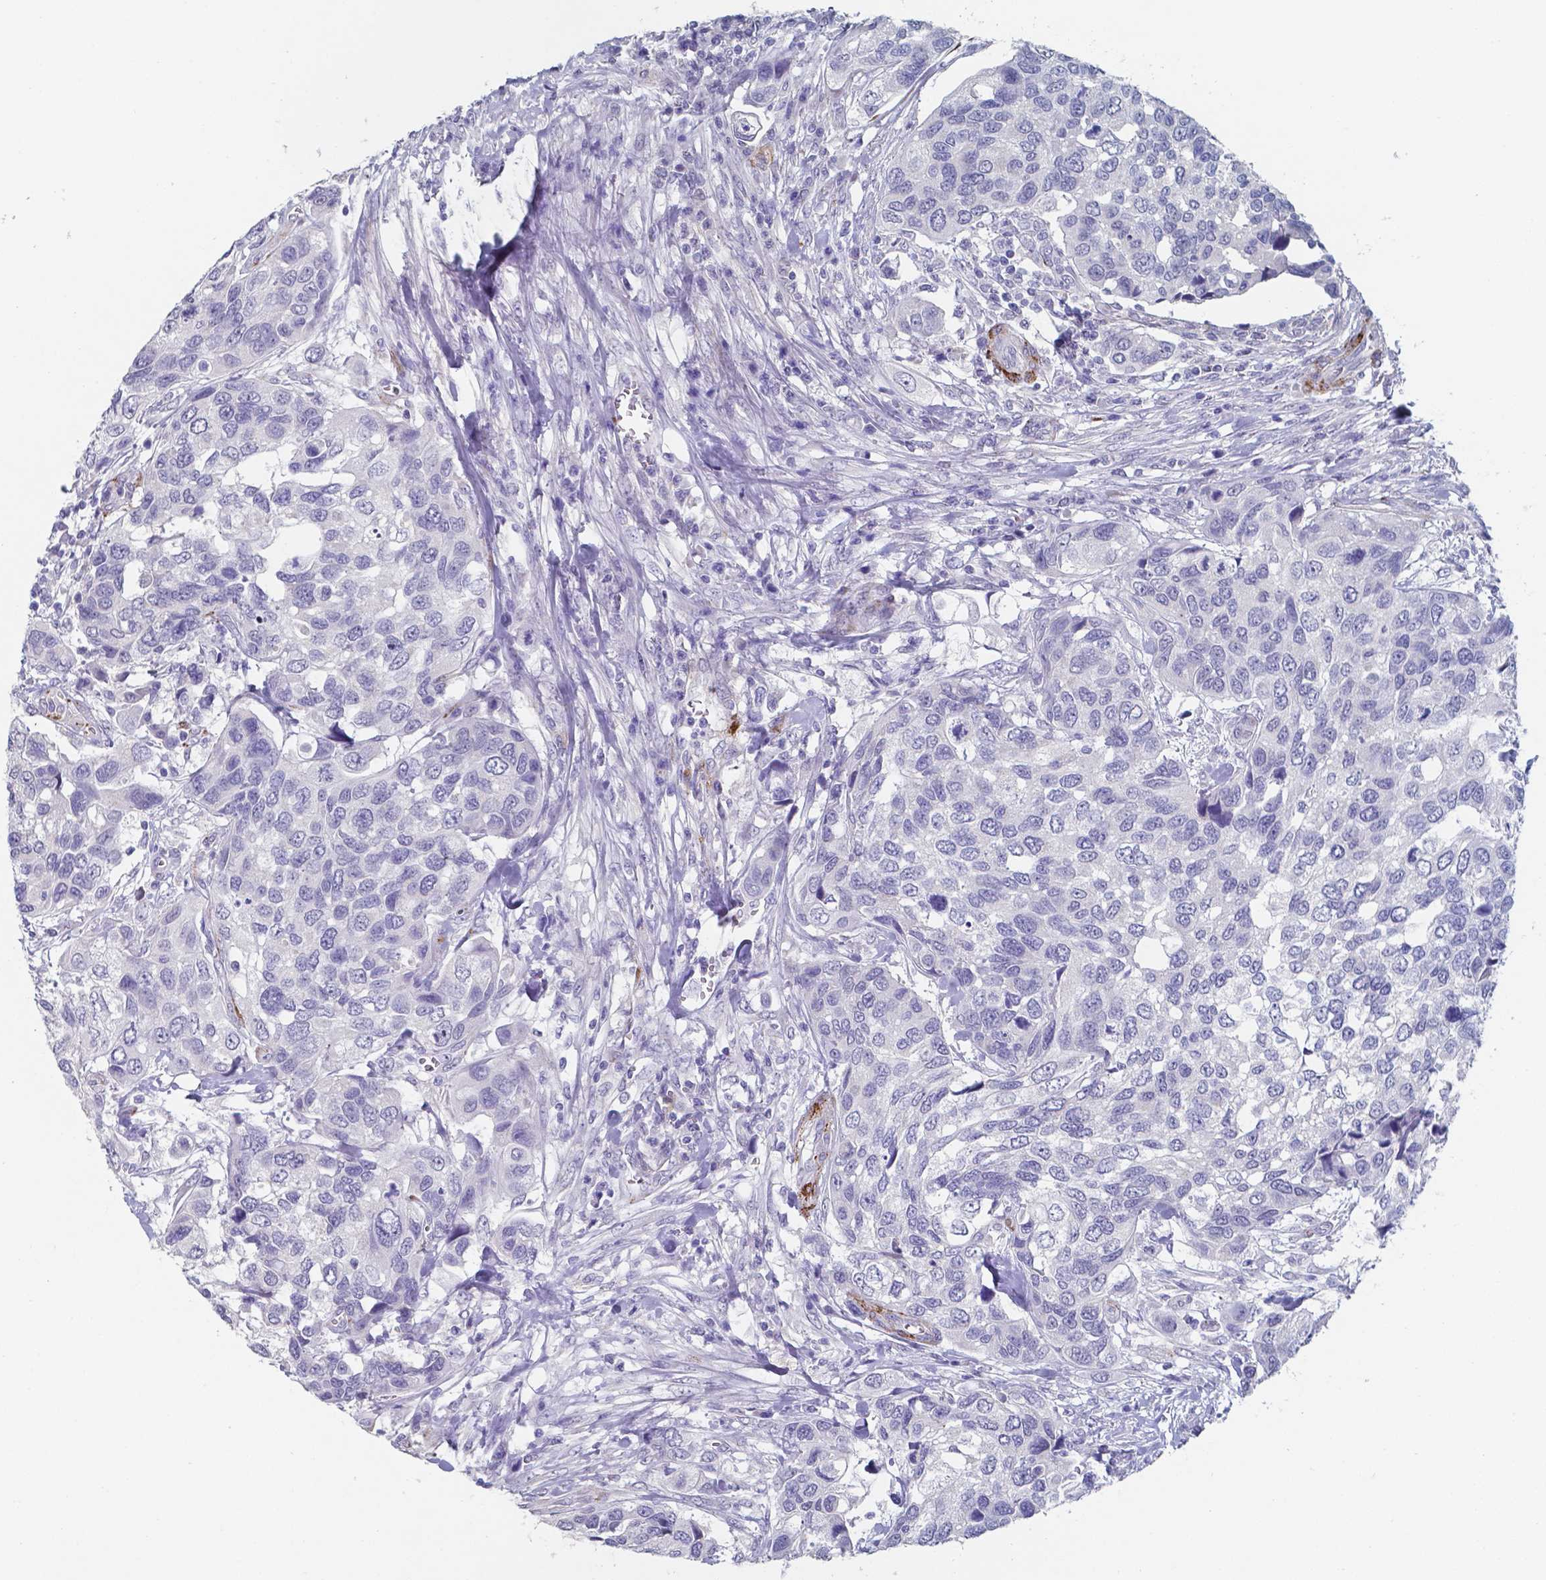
{"staining": {"intensity": "negative", "quantity": "none", "location": "none"}, "tissue": "urothelial cancer", "cell_type": "Tumor cells", "image_type": "cancer", "snomed": [{"axis": "morphology", "description": "Urothelial carcinoma, High grade"}, {"axis": "topography", "description": "Urinary bladder"}], "caption": "This image is of urothelial cancer stained with immunohistochemistry (IHC) to label a protein in brown with the nuclei are counter-stained blue. There is no expression in tumor cells.", "gene": "PLA2R1", "patient": {"sex": "male", "age": 60}}